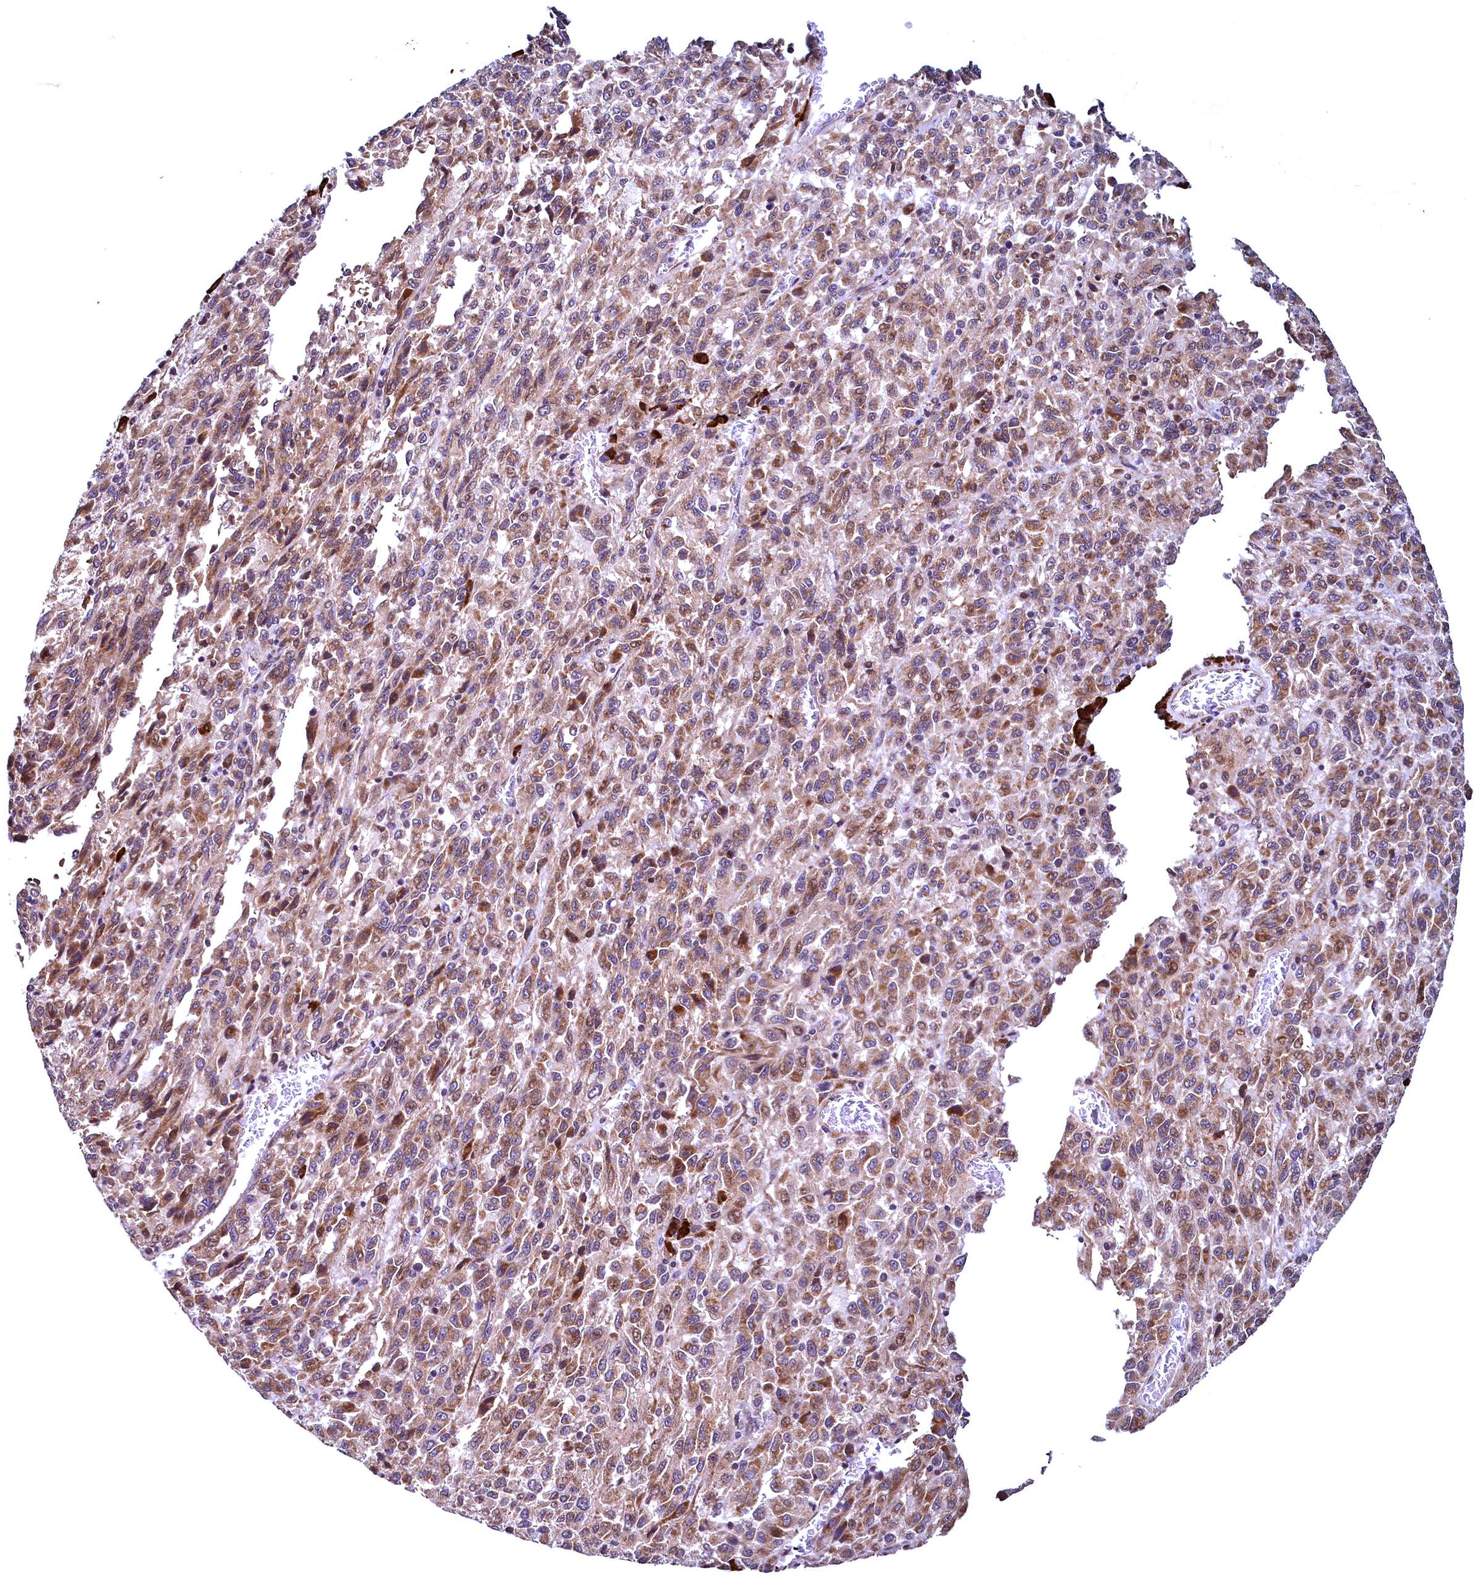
{"staining": {"intensity": "moderate", "quantity": ">75%", "location": "cytoplasmic/membranous"}, "tissue": "melanoma", "cell_type": "Tumor cells", "image_type": "cancer", "snomed": [{"axis": "morphology", "description": "Malignant melanoma, Metastatic site"}, {"axis": "topography", "description": "Lung"}], "caption": "A high-resolution photomicrograph shows immunohistochemistry (IHC) staining of melanoma, which displays moderate cytoplasmic/membranous expression in about >75% of tumor cells.", "gene": "RBFA", "patient": {"sex": "male", "age": 64}}